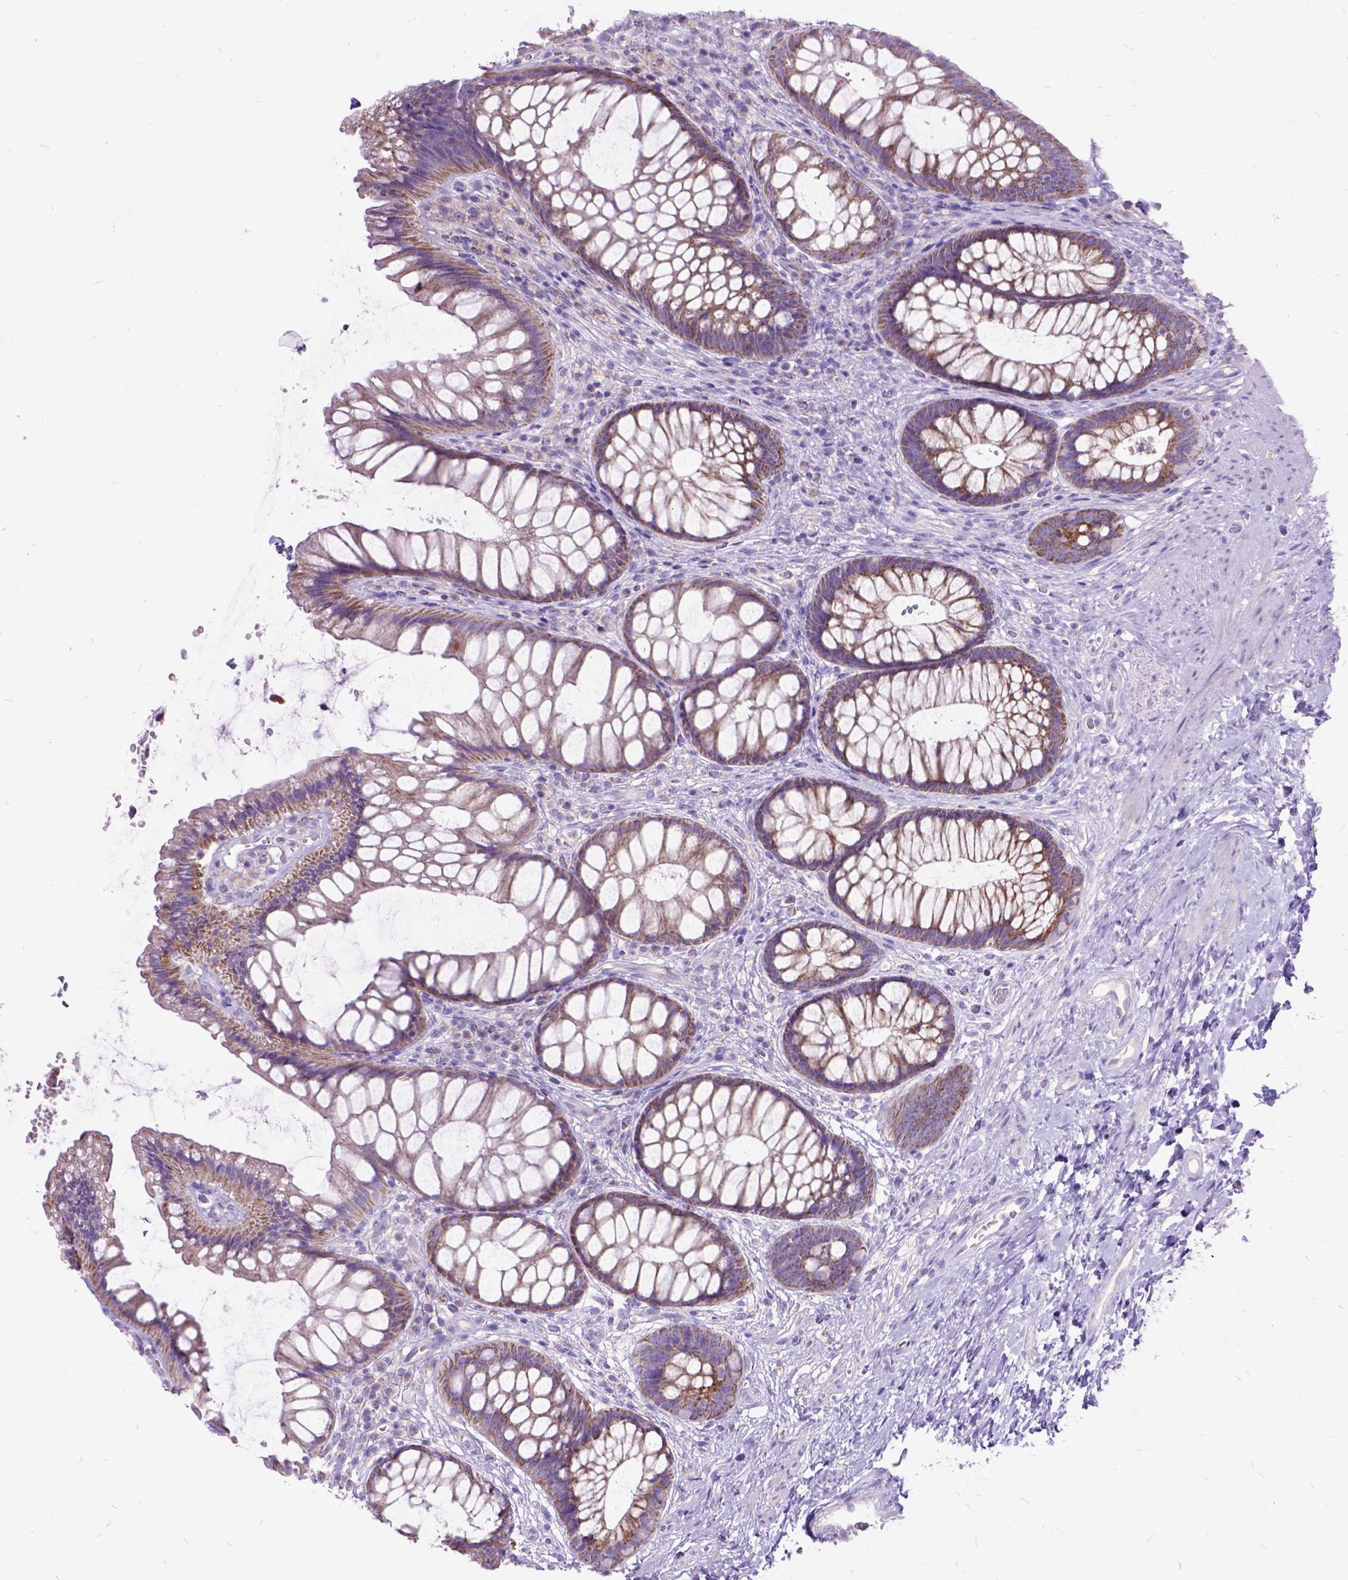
{"staining": {"intensity": "moderate", "quantity": ">75%", "location": "cytoplasmic/membranous"}, "tissue": "rectum", "cell_type": "Glandular cells", "image_type": "normal", "snomed": [{"axis": "morphology", "description": "Normal tissue, NOS"}, {"axis": "topography", "description": "Smooth muscle"}, {"axis": "topography", "description": "Rectum"}], "caption": "Immunohistochemical staining of benign rectum shows >75% levels of moderate cytoplasmic/membranous protein staining in about >75% of glandular cells. (DAB IHC, brown staining for protein, blue staining for nuclei).", "gene": "CTAG2", "patient": {"sex": "male", "age": 53}}